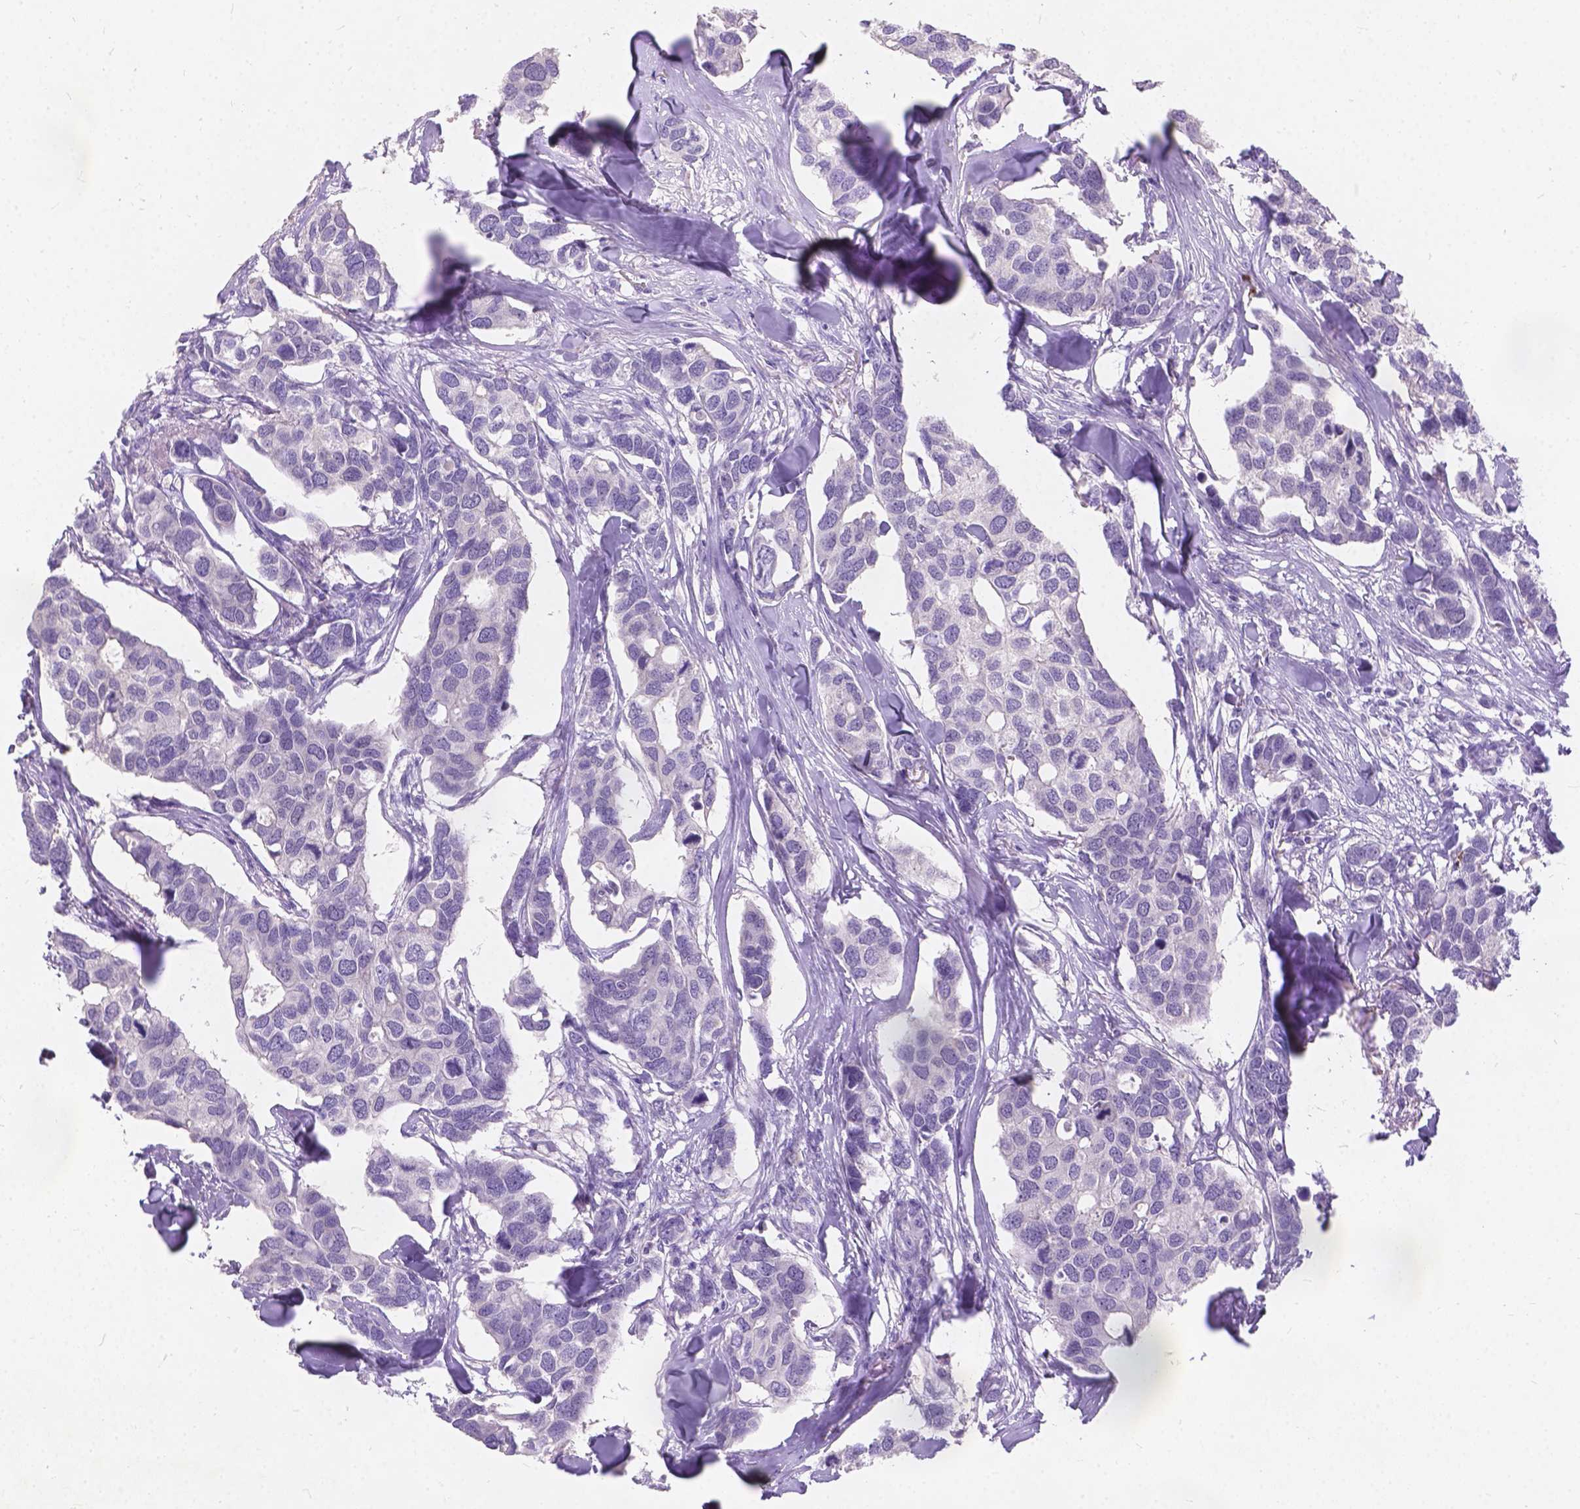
{"staining": {"intensity": "negative", "quantity": "none", "location": "none"}, "tissue": "breast cancer", "cell_type": "Tumor cells", "image_type": "cancer", "snomed": [{"axis": "morphology", "description": "Duct carcinoma"}, {"axis": "topography", "description": "Breast"}], "caption": "DAB (3,3'-diaminobenzidine) immunohistochemical staining of breast cancer exhibits no significant expression in tumor cells.", "gene": "PEX11G", "patient": {"sex": "female", "age": 83}}